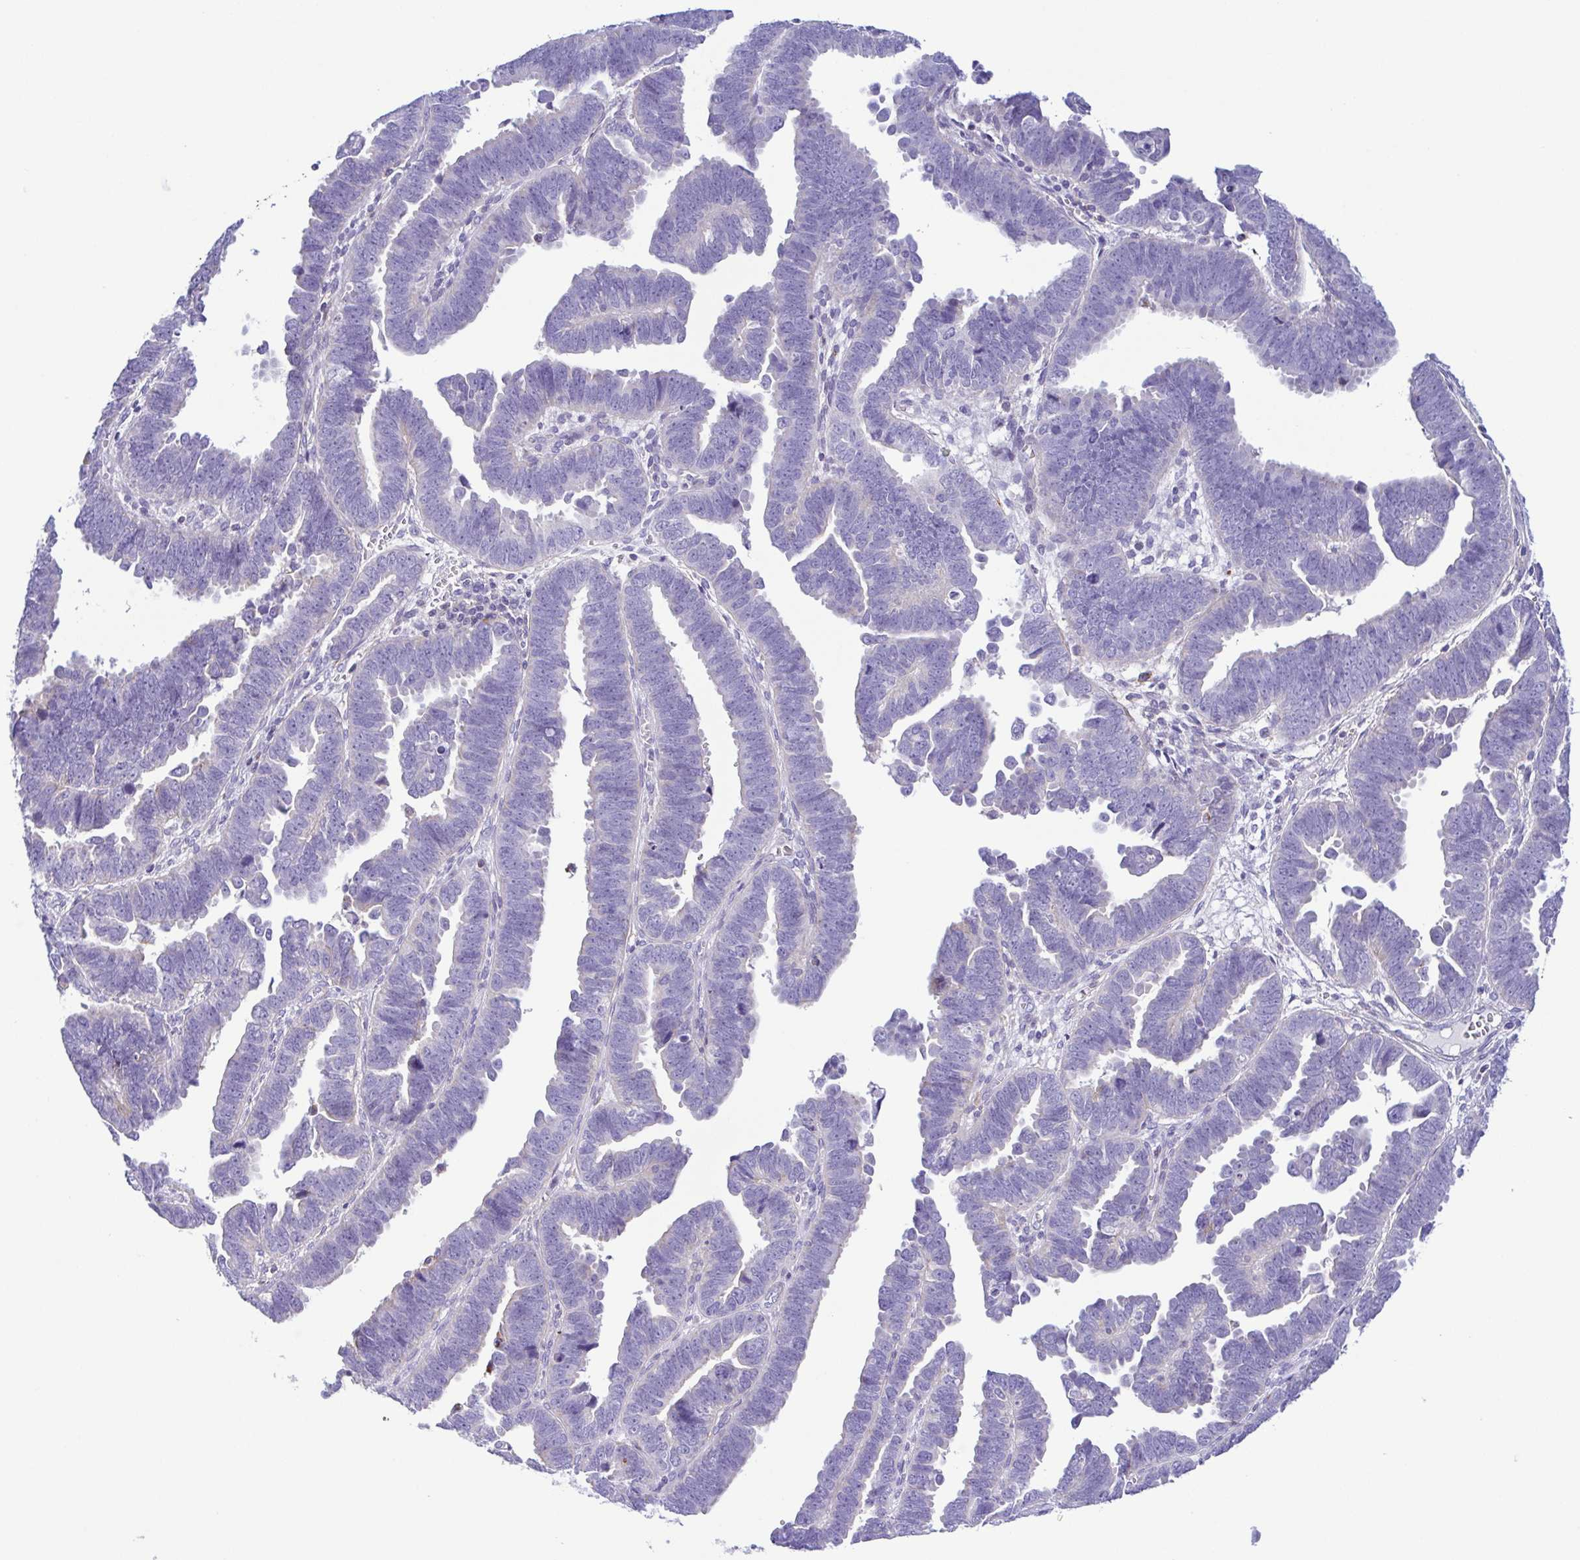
{"staining": {"intensity": "negative", "quantity": "none", "location": "none"}, "tissue": "endometrial cancer", "cell_type": "Tumor cells", "image_type": "cancer", "snomed": [{"axis": "morphology", "description": "Adenocarcinoma, NOS"}, {"axis": "topography", "description": "Endometrium"}], "caption": "Protein analysis of endometrial cancer (adenocarcinoma) exhibits no significant expression in tumor cells. The staining is performed using DAB brown chromogen with nuclei counter-stained in using hematoxylin.", "gene": "GPR182", "patient": {"sex": "female", "age": 75}}